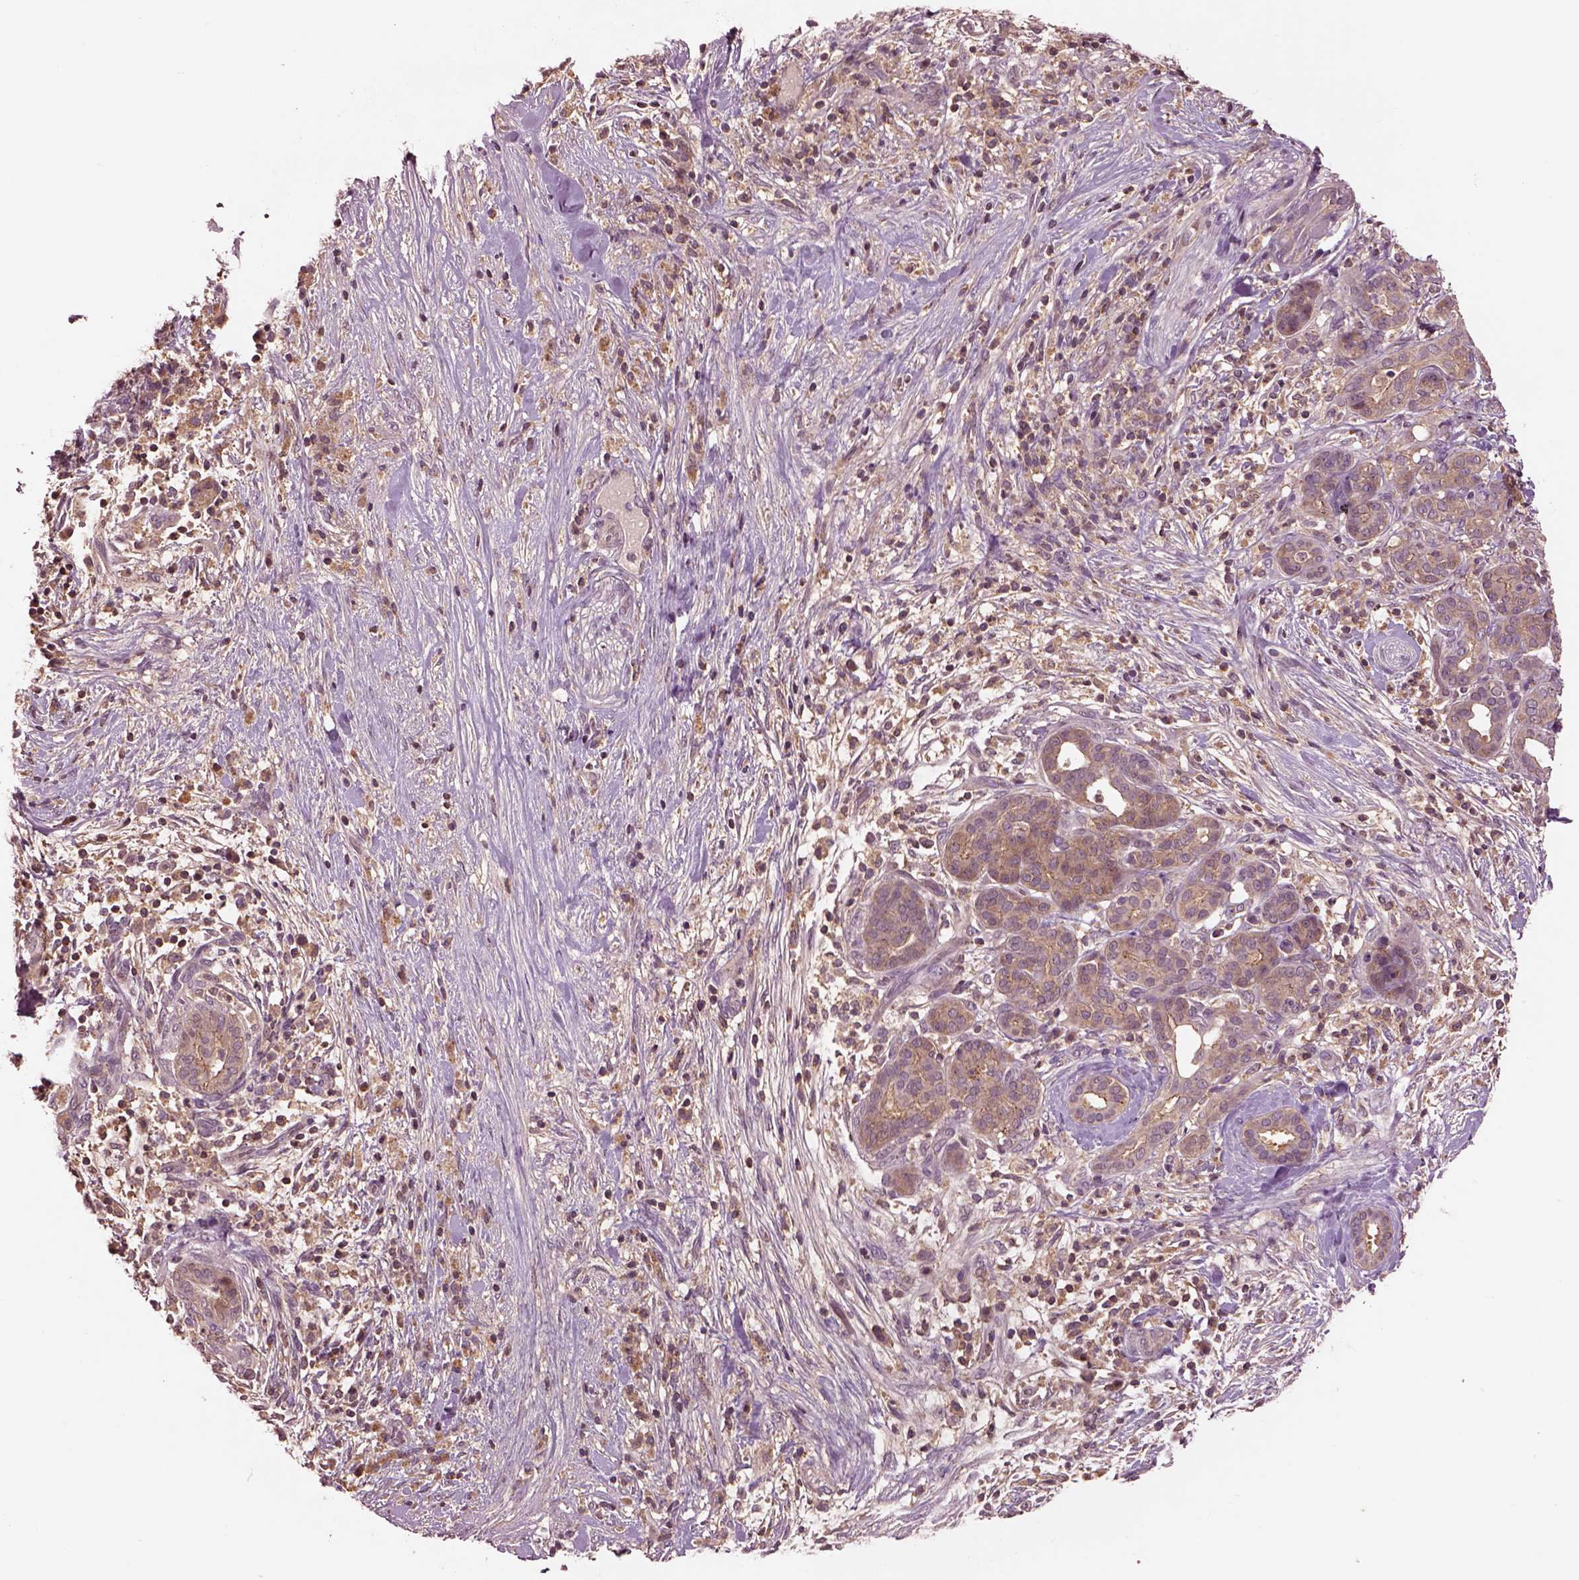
{"staining": {"intensity": "moderate", "quantity": ">75%", "location": "cytoplasmic/membranous"}, "tissue": "pancreatic cancer", "cell_type": "Tumor cells", "image_type": "cancer", "snomed": [{"axis": "morphology", "description": "Adenocarcinoma, NOS"}, {"axis": "topography", "description": "Pancreas"}], "caption": "Pancreatic adenocarcinoma stained for a protein shows moderate cytoplasmic/membranous positivity in tumor cells.", "gene": "MTHFS", "patient": {"sex": "male", "age": 44}}